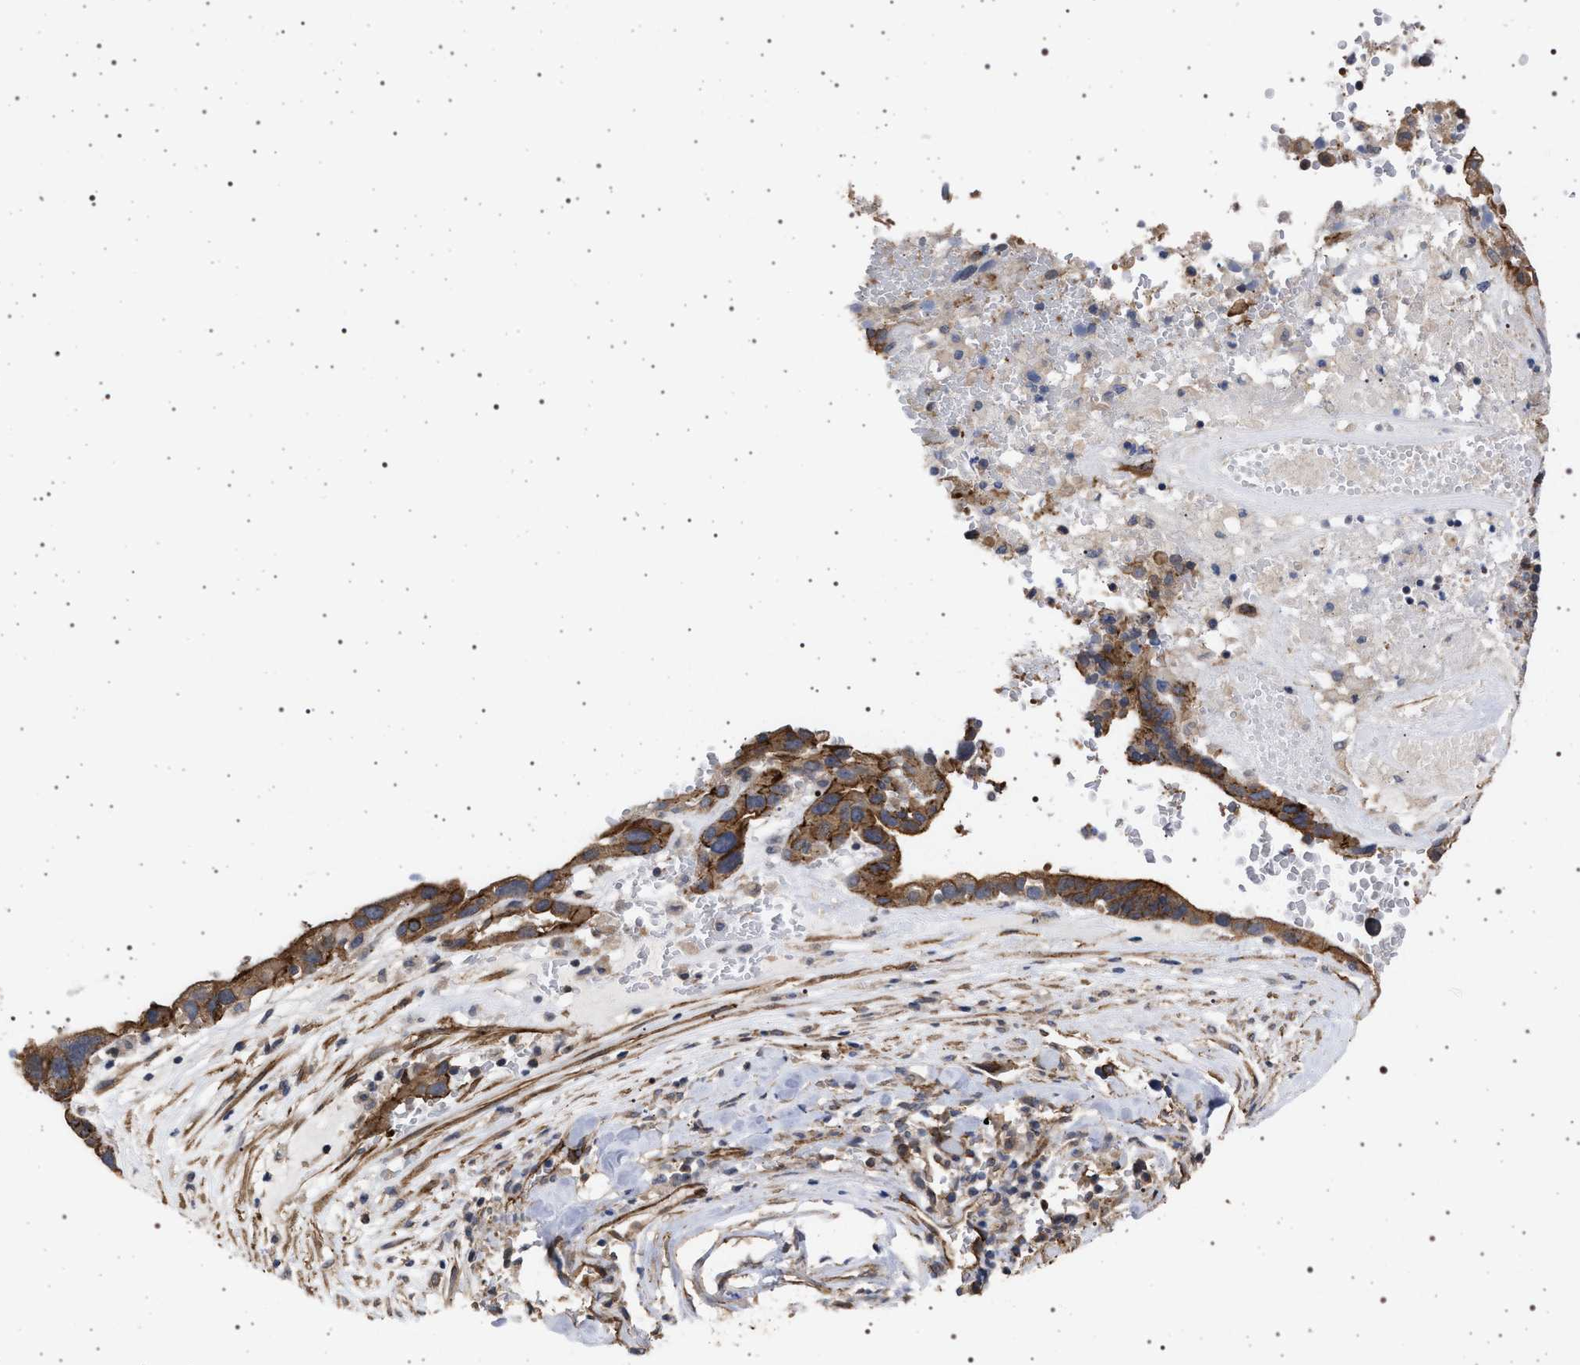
{"staining": {"intensity": "strong", "quantity": ">75%", "location": "cytoplasmic/membranous"}, "tissue": "ovarian cancer", "cell_type": "Tumor cells", "image_type": "cancer", "snomed": [{"axis": "morphology", "description": "Cystadenocarcinoma, serous, NOS"}, {"axis": "topography", "description": "Ovary"}], "caption": "A micrograph of human ovarian cancer (serous cystadenocarcinoma) stained for a protein reveals strong cytoplasmic/membranous brown staining in tumor cells.", "gene": "IFT20", "patient": {"sex": "female", "age": 59}}